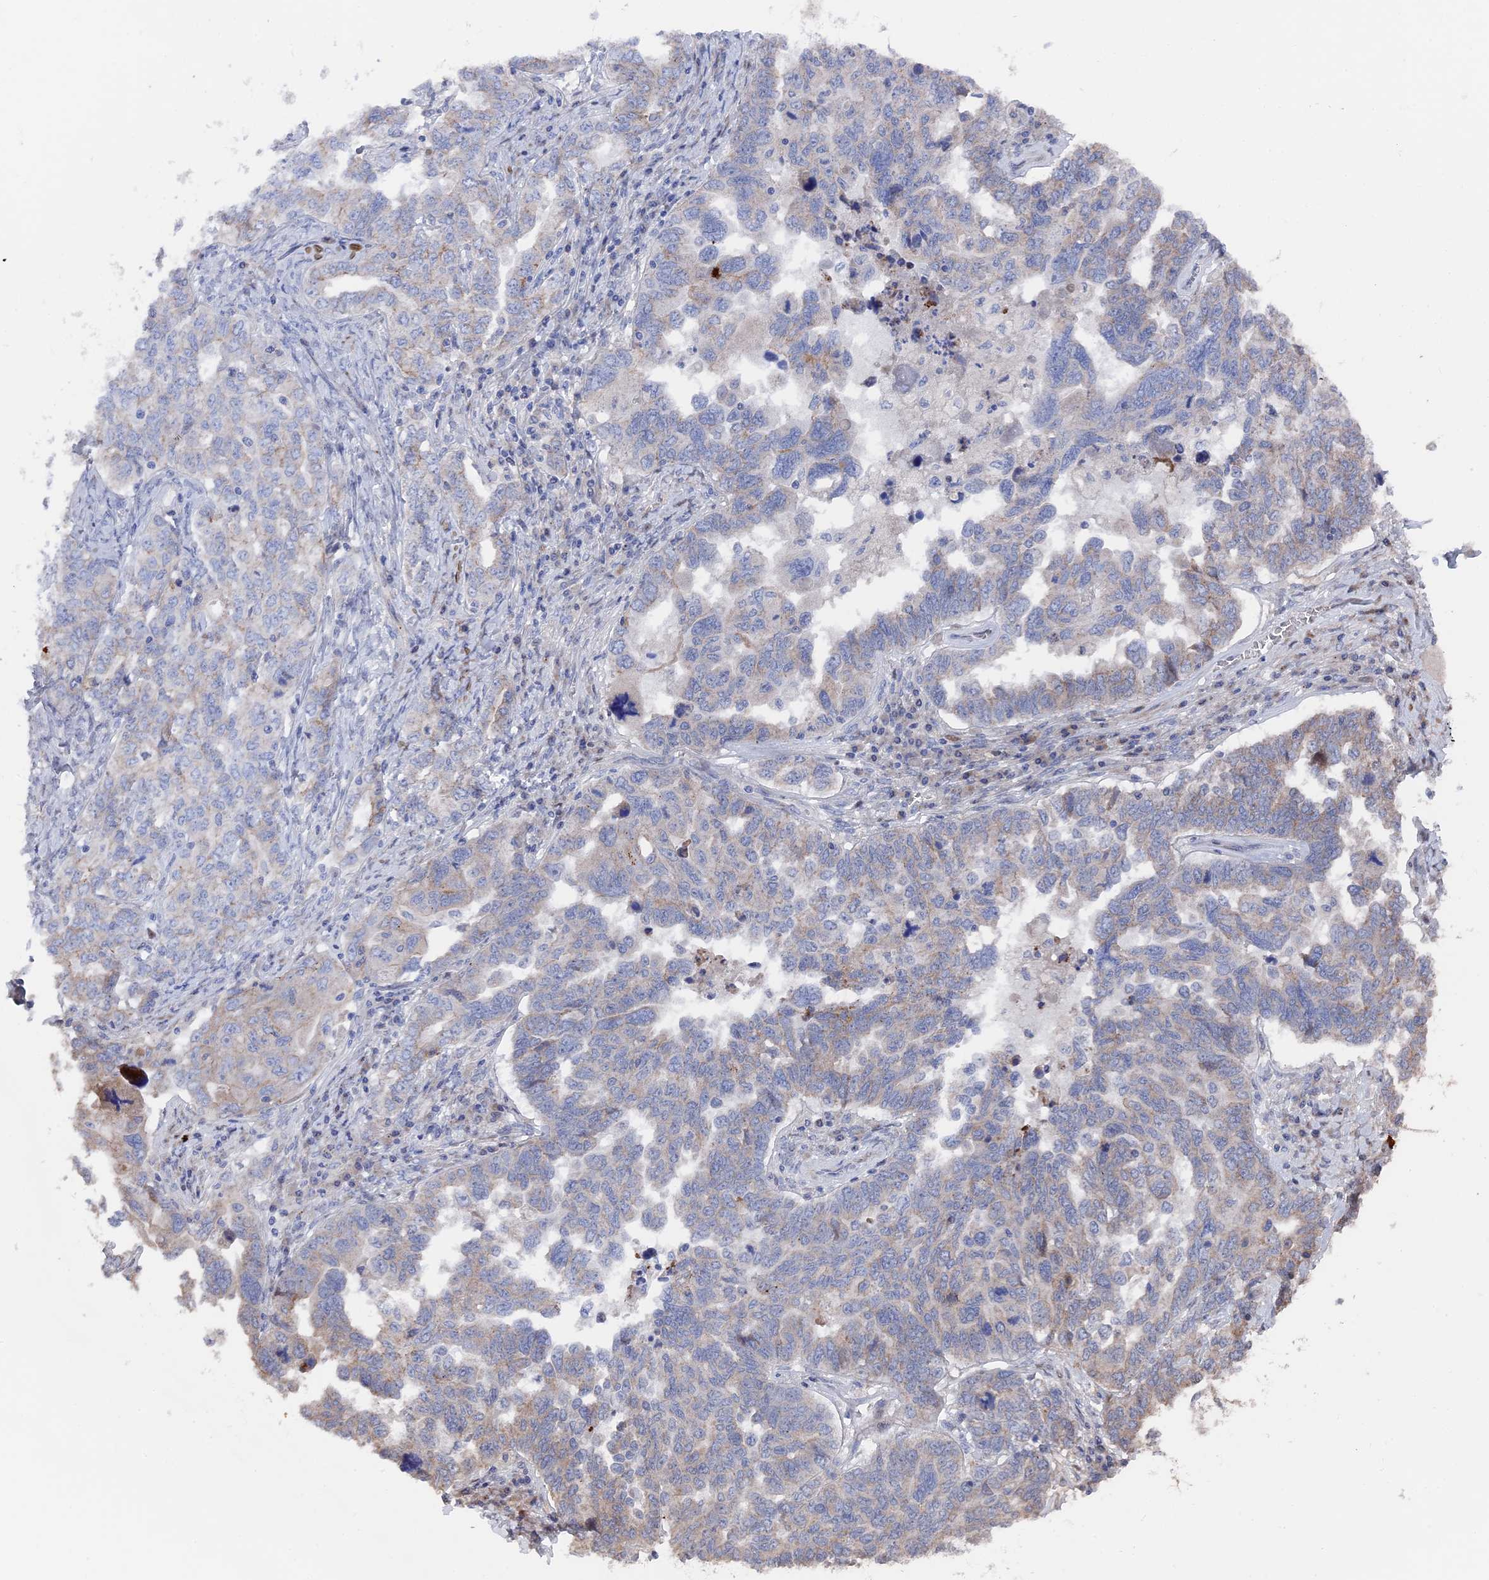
{"staining": {"intensity": "weak", "quantity": "<25%", "location": "cytoplasmic/membranous"}, "tissue": "ovarian cancer", "cell_type": "Tumor cells", "image_type": "cancer", "snomed": [{"axis": "morphology", "description": "Carcinoma, endometroid"}, {"axis": "topography", "description": "Ovary"}], "caption": "This is an IHC histopathology image of ovarian cancer. There is no expression in tumor cells.", "gene": "TMEM161A", "patient": {"sex": "female", "age": 62}}